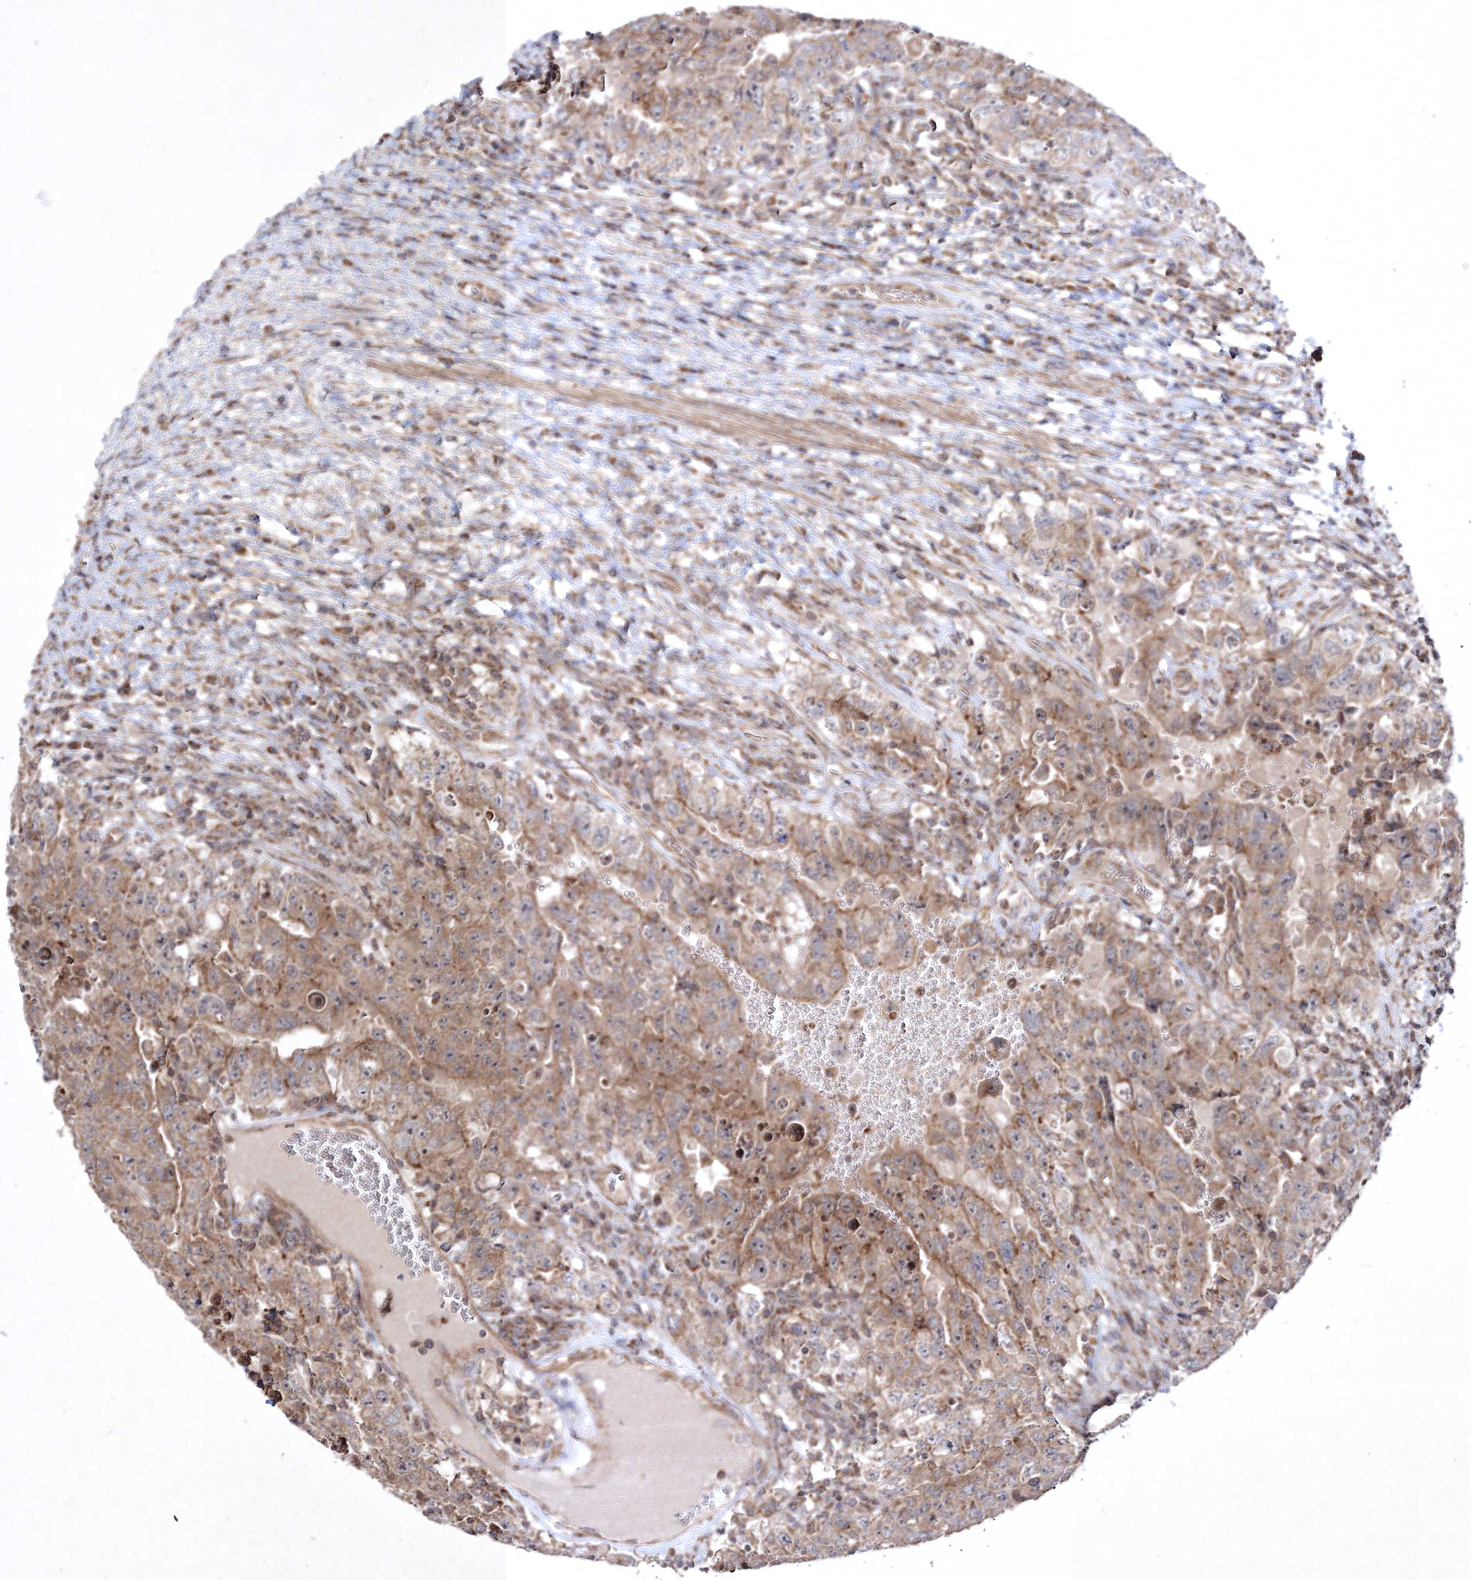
{"staining": {"intensity": "moderate", "quantity": ">75%", "location": "cytoplasmic/membranous"}, "tissue": "testis cancer", "cell_type": "Tumor cells", "image_type": "cancer", "snomed": [{"axis": "morphology", "description": "Carcinoma, Embryonal, NOS"}, {"axis": "topography", "description": "Testis"}], "caption": "Moderate cytoplasmic/membranous positivity is present in about >75% of tumor cells in testis cancer.", "gene": "SCRN3", "patient": {"sex": "male", "age": 26}}